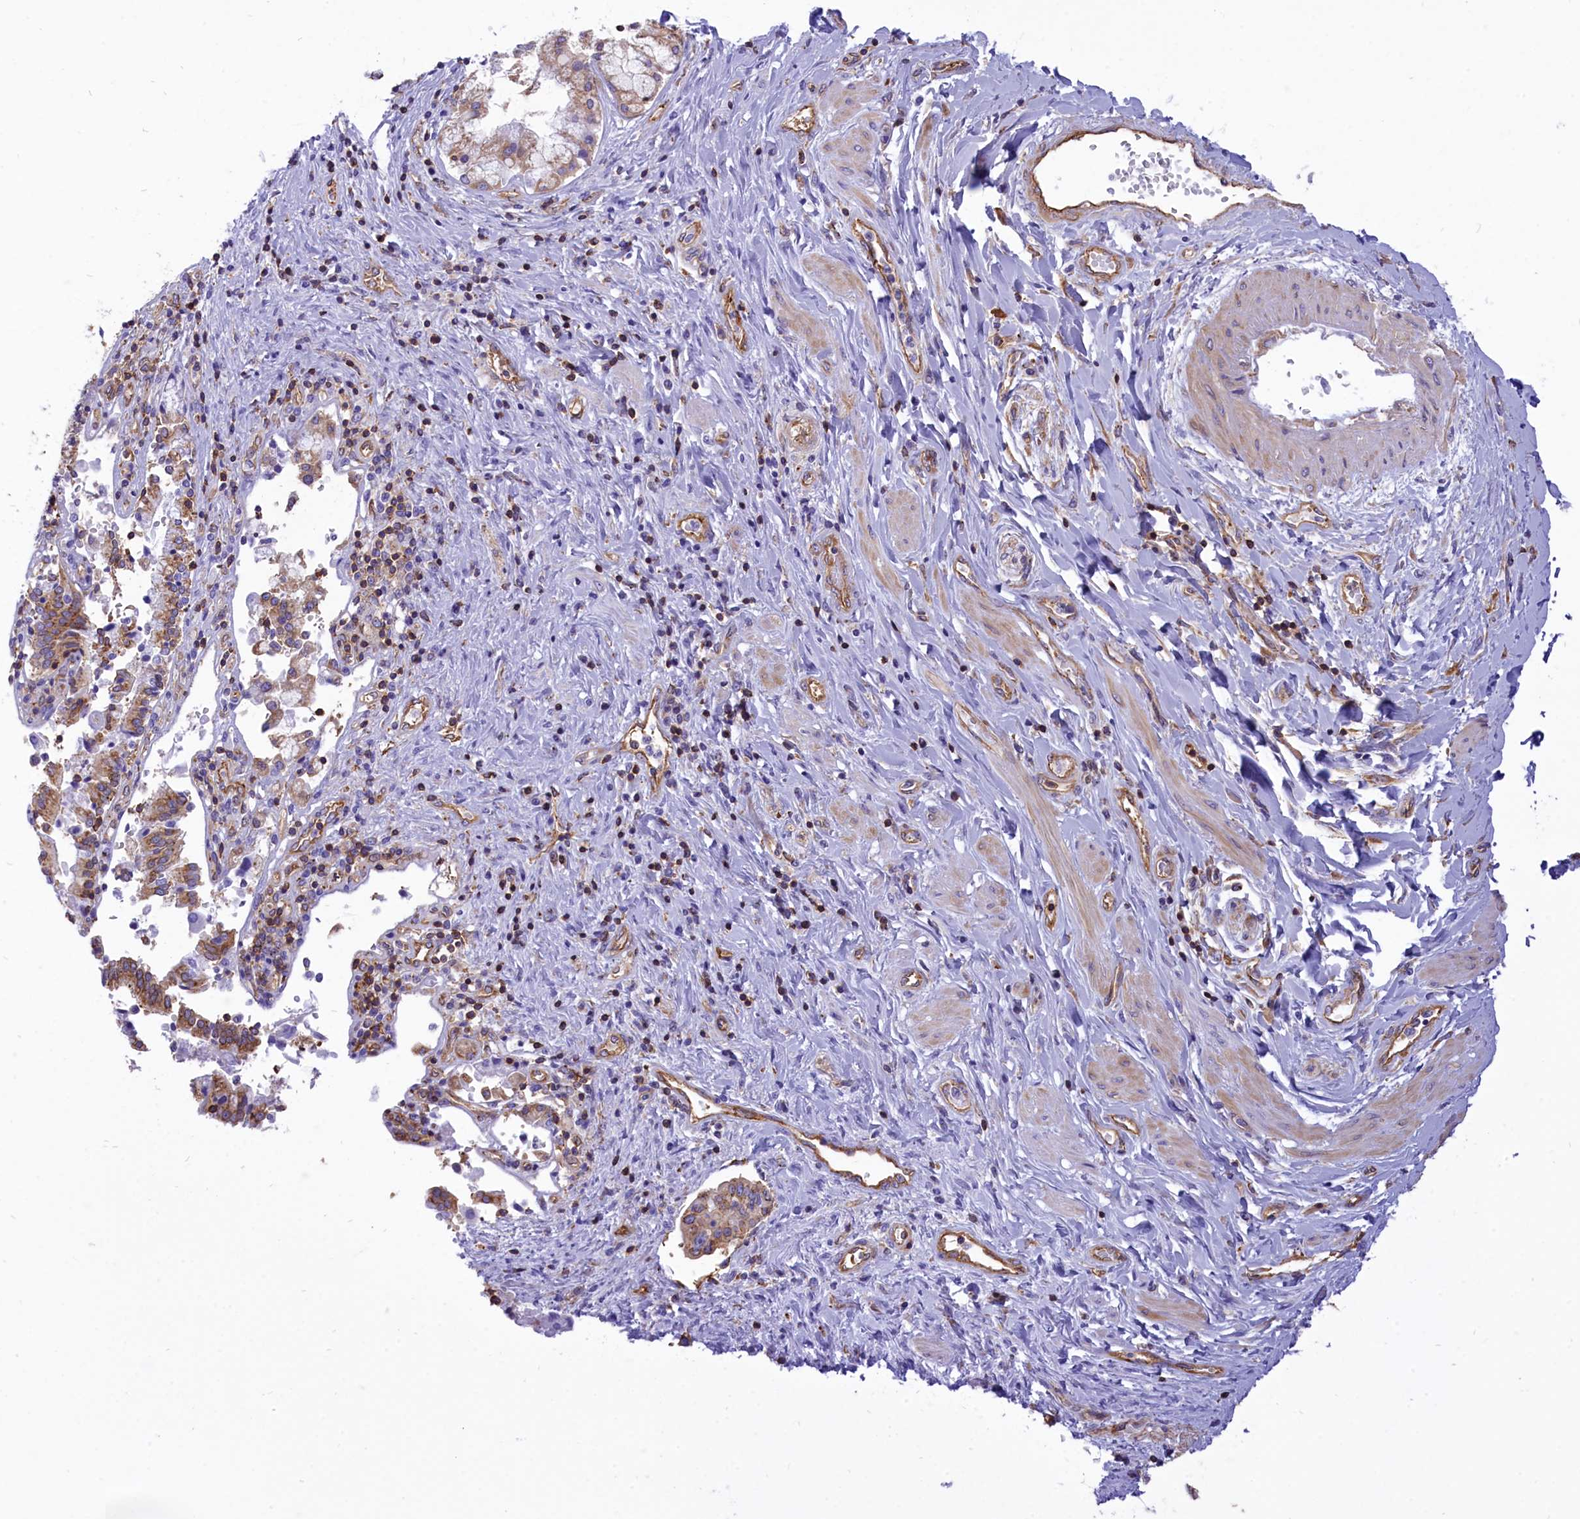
{"staining": {"intensity": "moderate", "quantity": "25%-75%", "location": "cytoplasmic/membranous"}, "tissue": "pancreatic cancer", "cell_type": "Tumor cells", "image_type": "cancer", "snomed": [{"axis": "morphology", "description": "Adenocarcinoma, NOS"}, {"axis": "topography", "description": "Pancreas"}], "caption": "Immunohistochemical staining of human adenocarcinoma (pancreatic) exhibits medium levels of moderate cytoplasmic/membranous staining in about 25%-75% of tumor cells.", "gene": "SEPTIN9", "patient": {"sex": "male", "age": 46}}